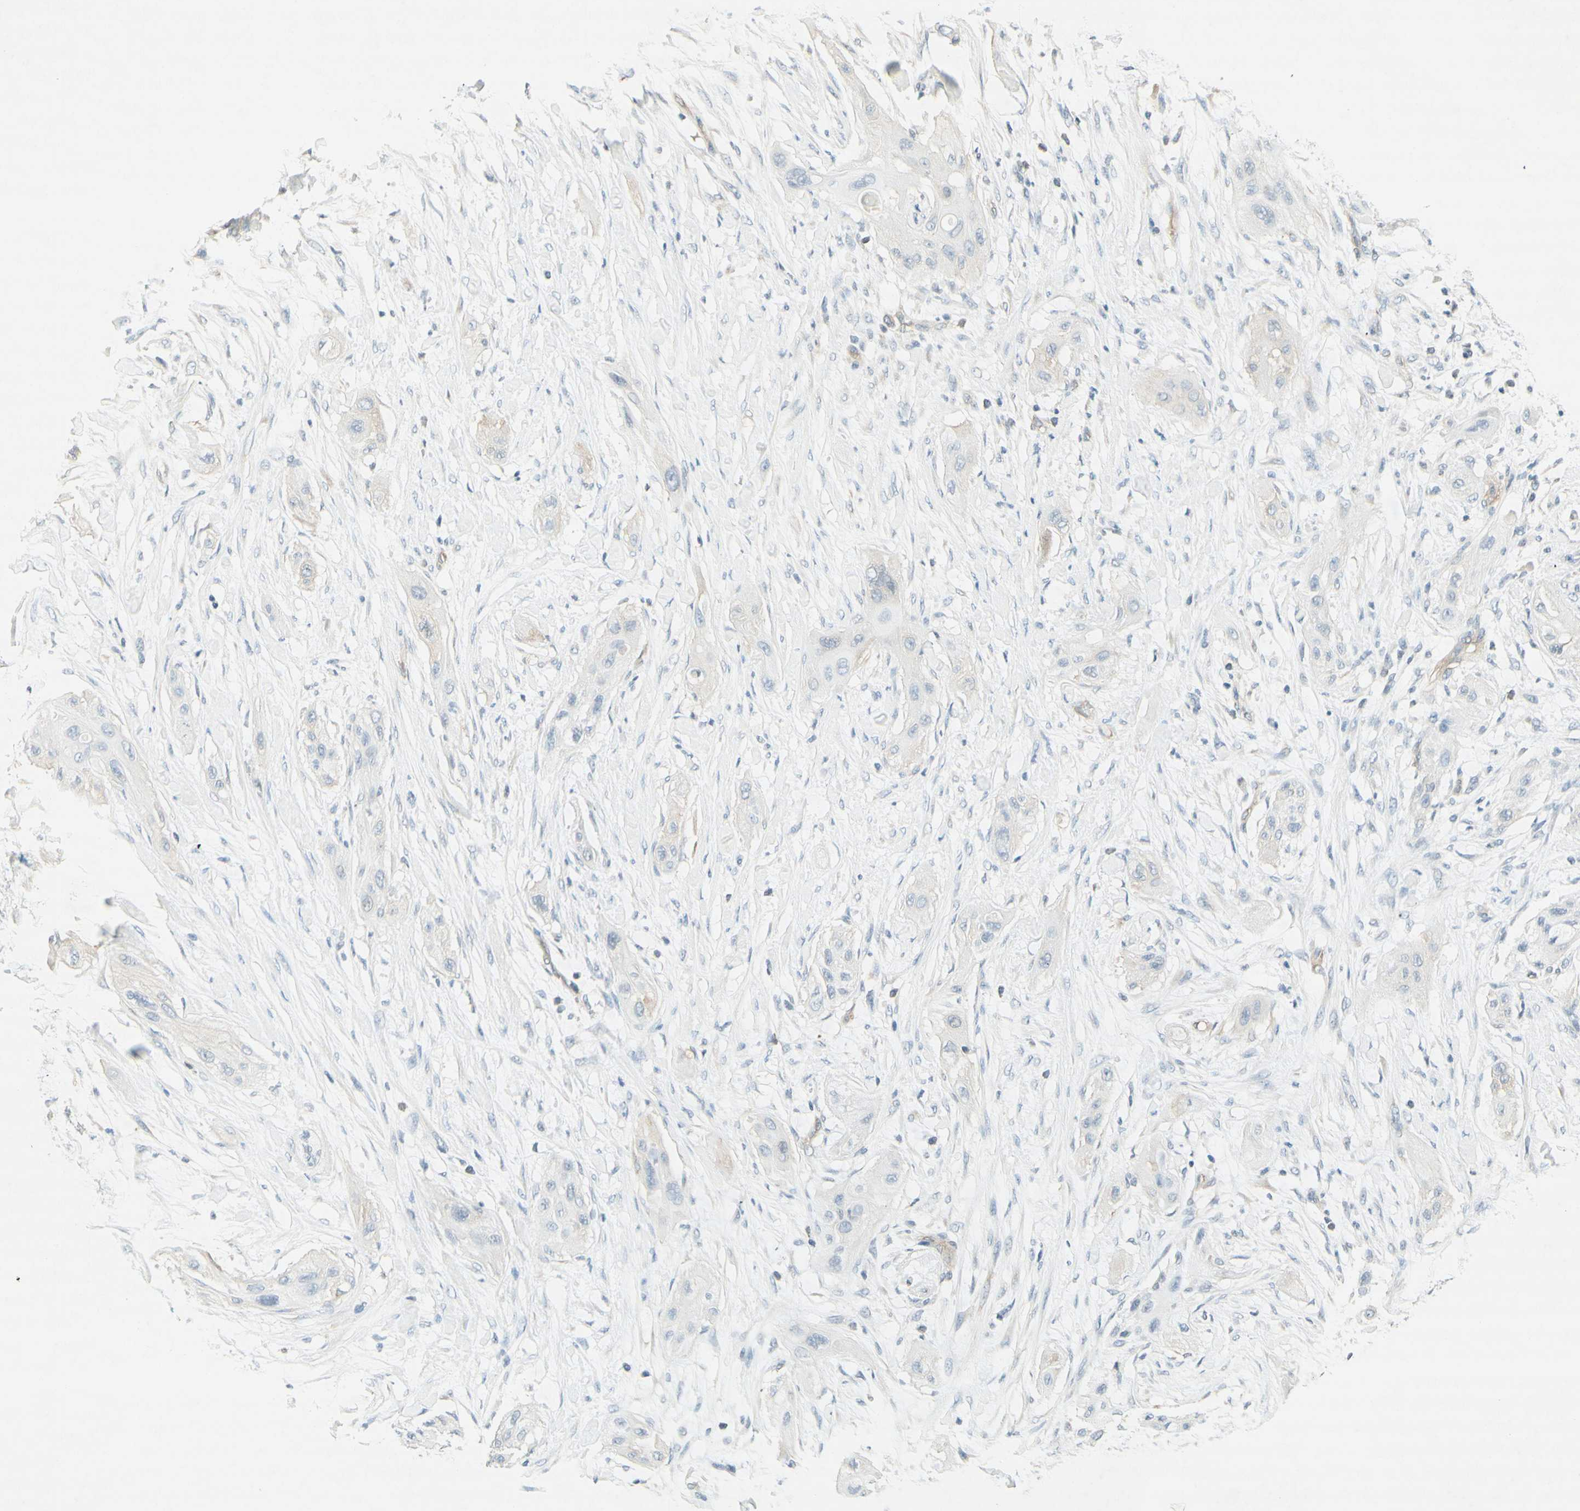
{"staining": {"intensity": "negative", "quantity": "none", "location": "none"}, "tissue": "lung cancer", "cell_type": "Tumor cells", "image_type": "cancer", "snomed": [{"axis": "morphology", "description": "Squamous cell carcinoma, NOS"}, {"axis": "topography", "description": "Lung"}], "caption": "Tumor cells show no significant protein expression in squamous cell carcinoma (lung).", "gene": "MAP1B", "patient": {"sex": "female", "age": 47}}